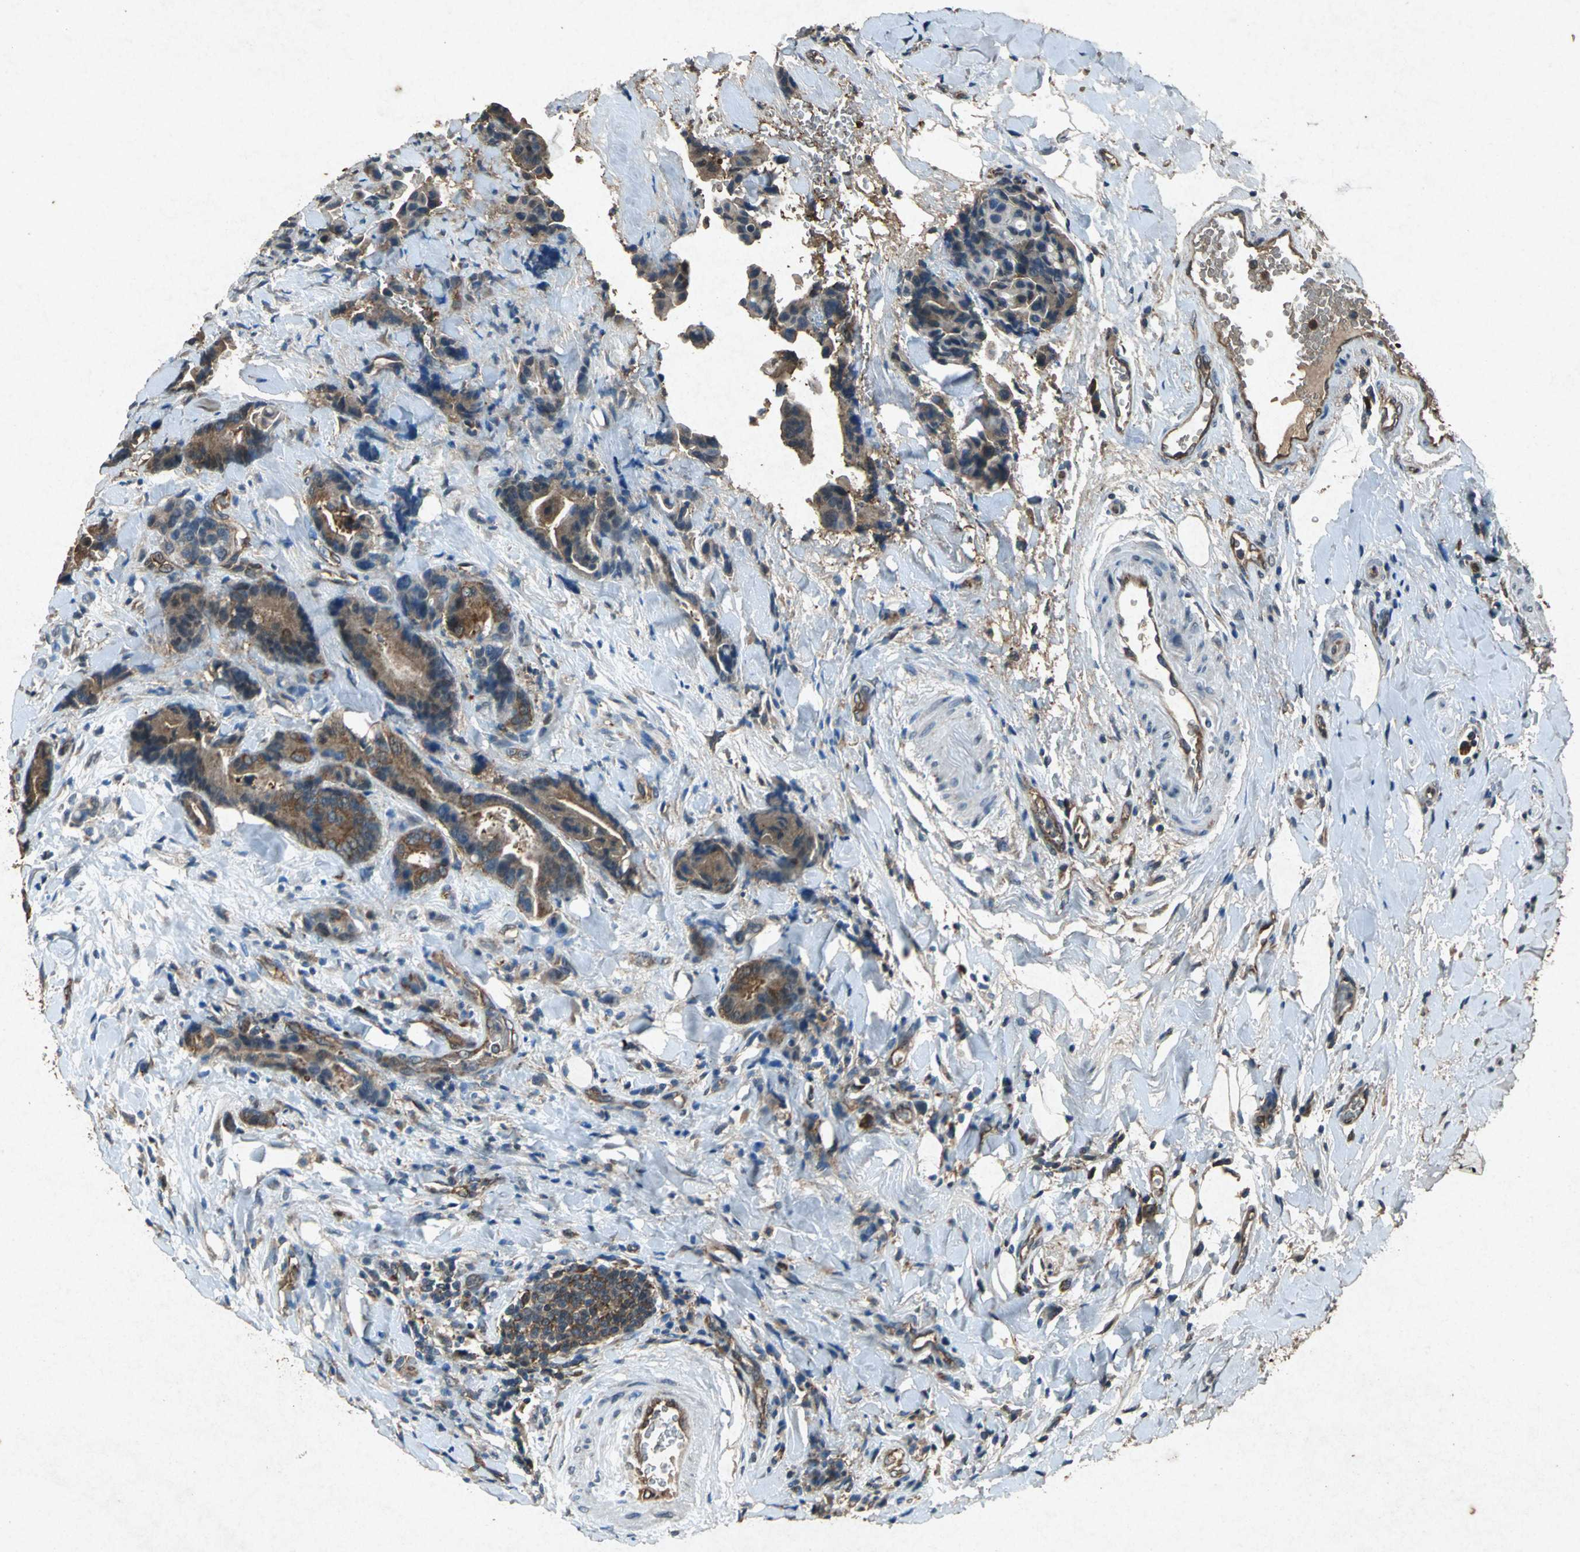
{"staining": {"intensity": "moderate", "quantity": ">75%", "location": "cytoplasmic/membranous"}, "tissue": "colorectal cancer", "cell_type": "Tumor cells", "image_type": "cancer", "snomed": [{"axis": "morphology", "description": "Normal tissue, NOS"}, {"axis": "morphology", "description": "Adenocarcinoma, NOS"}, {"axis": "topography", "description": "Colon"}], "caption": "Immunohistochemistry (IHC) of human colorectal adenocarcinoma exhibits medium levels of moderate cytoplasmic/membranous positivity in approximately >75% of tumor cells.", "gene": "HSP90AB1", "patient": {"sex": "male", "age": 82}}